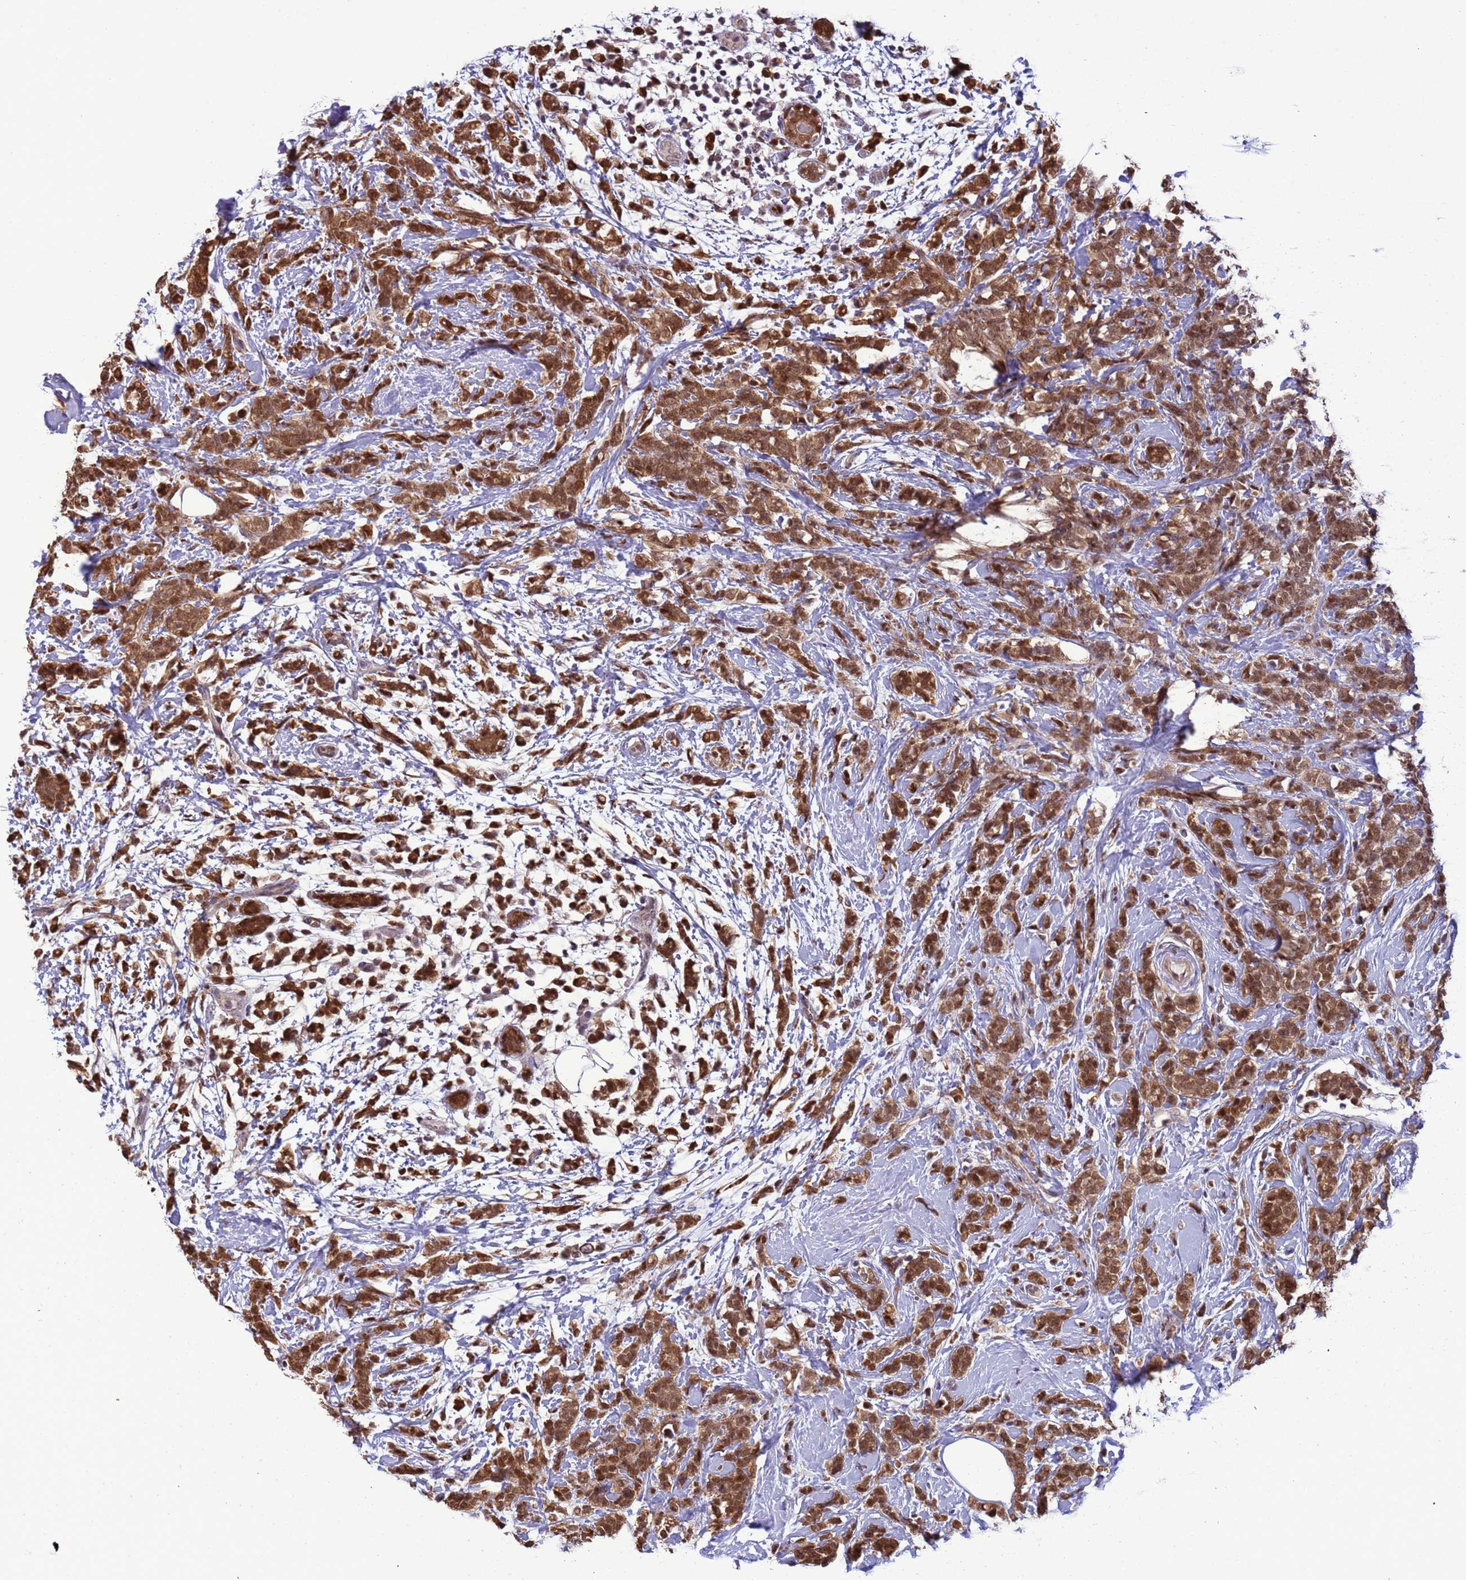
{"staining": {"intensity": "strong", "quantity": ">75%", "location": "cytoplasmic/membranous,nuclear"}, "tissue": "breast cancer", "cell_type": "Tumor cells", "image_type": "cancer", "snomed": [{"axis": "morphology", "description": "Lobular carcinoma"}, {"axis": "topography", "description": "Breast"}], "caption": "A micrograph showing strong cytoplasmic/membranous and nuclear positivity in about >75% of tumor cells in lobular carcinoma (breast), as visualized by brown immunohistochemical staining.", "gene": "ZBTB5", "patient": {"sex": "female", "age": 58}}